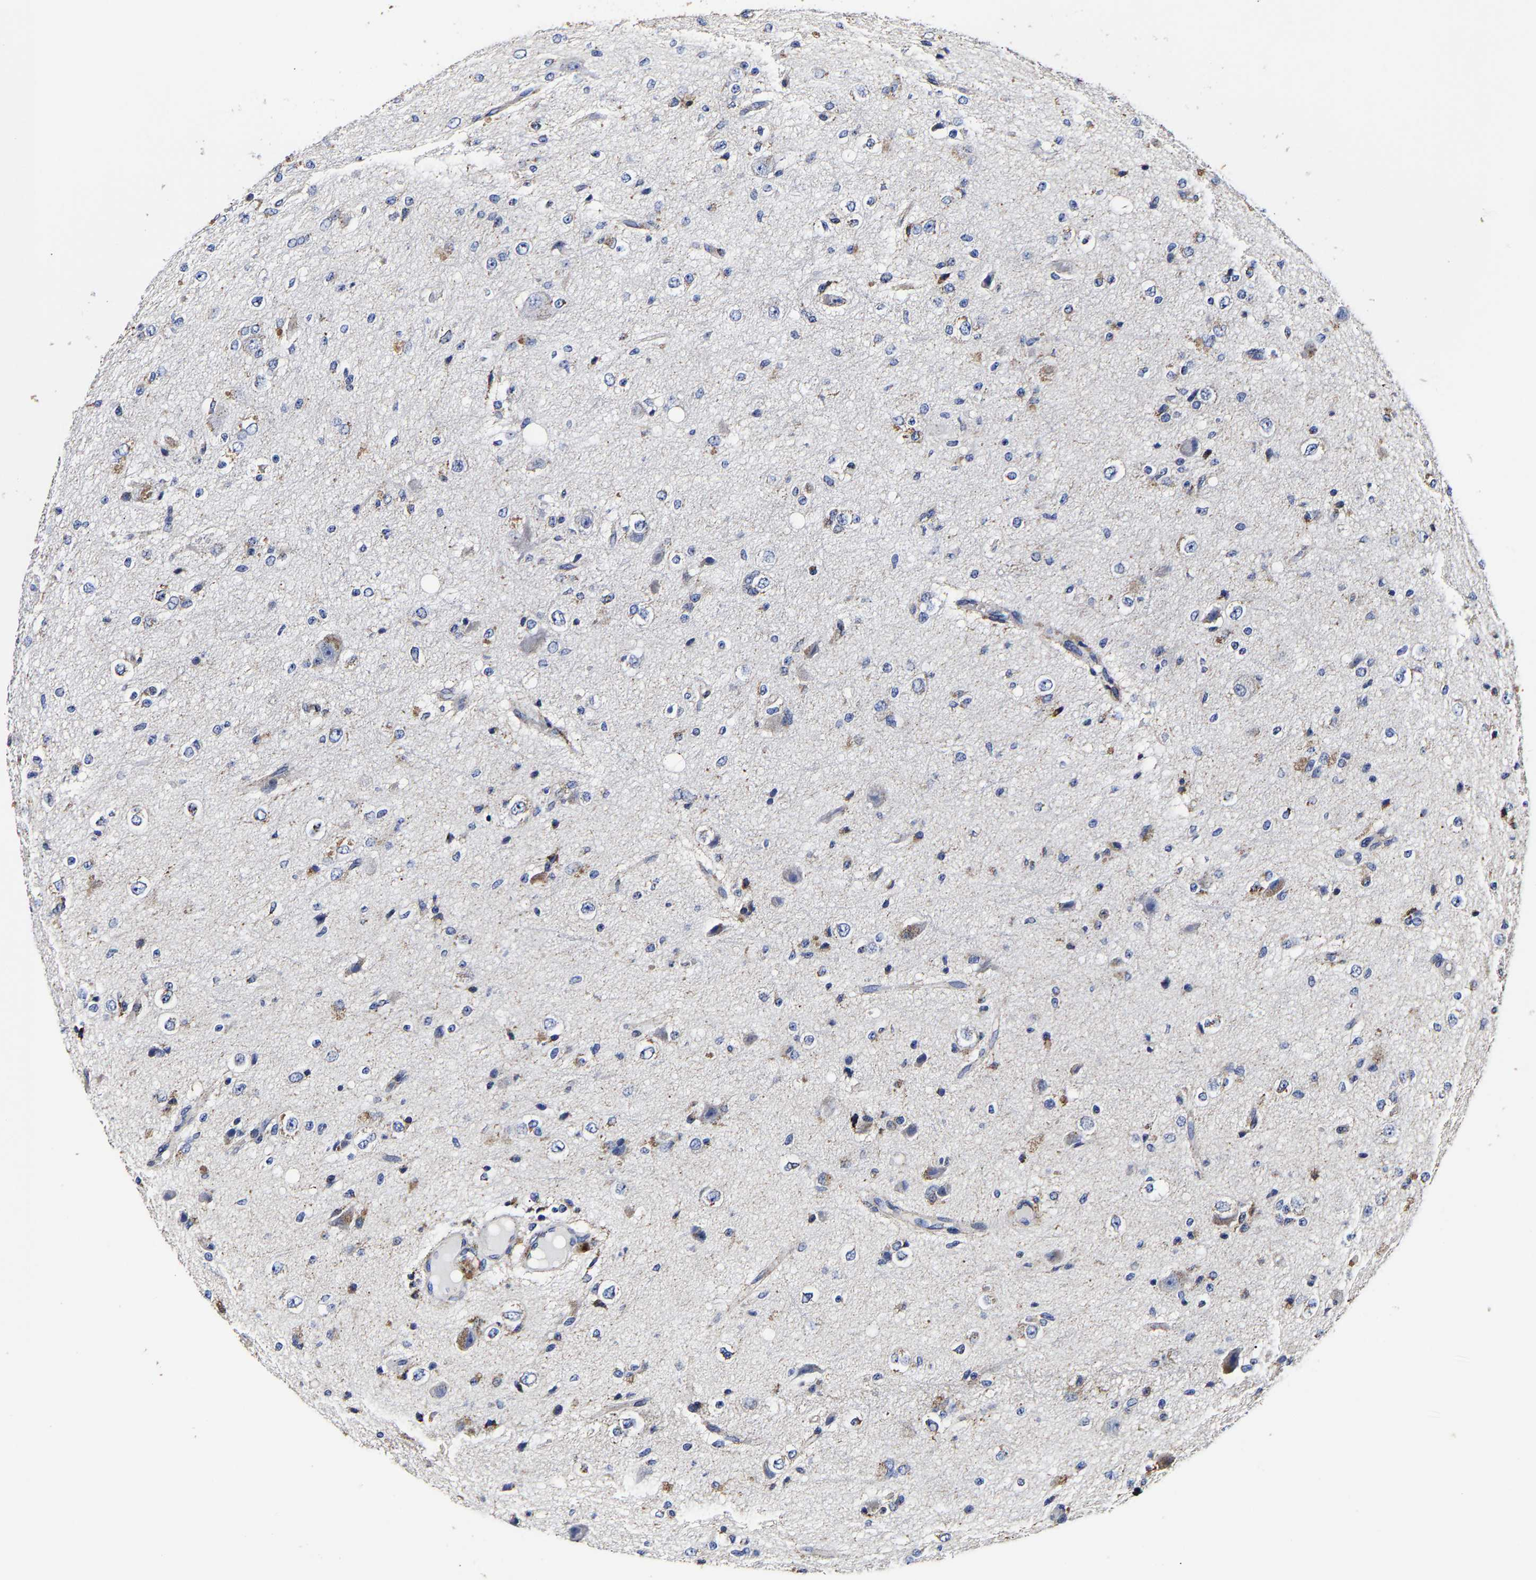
{"staining": {"intensity": "negative", "quantity": "none", "location": "none"}, "tissue": "glioma", "cell_type": "Tumor cells", "image_type": "cancer", "snomed": [{"axis": "morphology", "description": "Glioma, malignant, High grade"}, {"axis": "topography", "description": "pancreas cauda"}], "caption": "The immunohistochemistry image has no significant staining in tumor cells of glioma tissue. (Brightfield microscopy of DAB (3,3'-diaminobenzidine) immunohistochemistry at high magnification).", "gene": "AASS", "patient": {"sex": "male", "age": 60}}